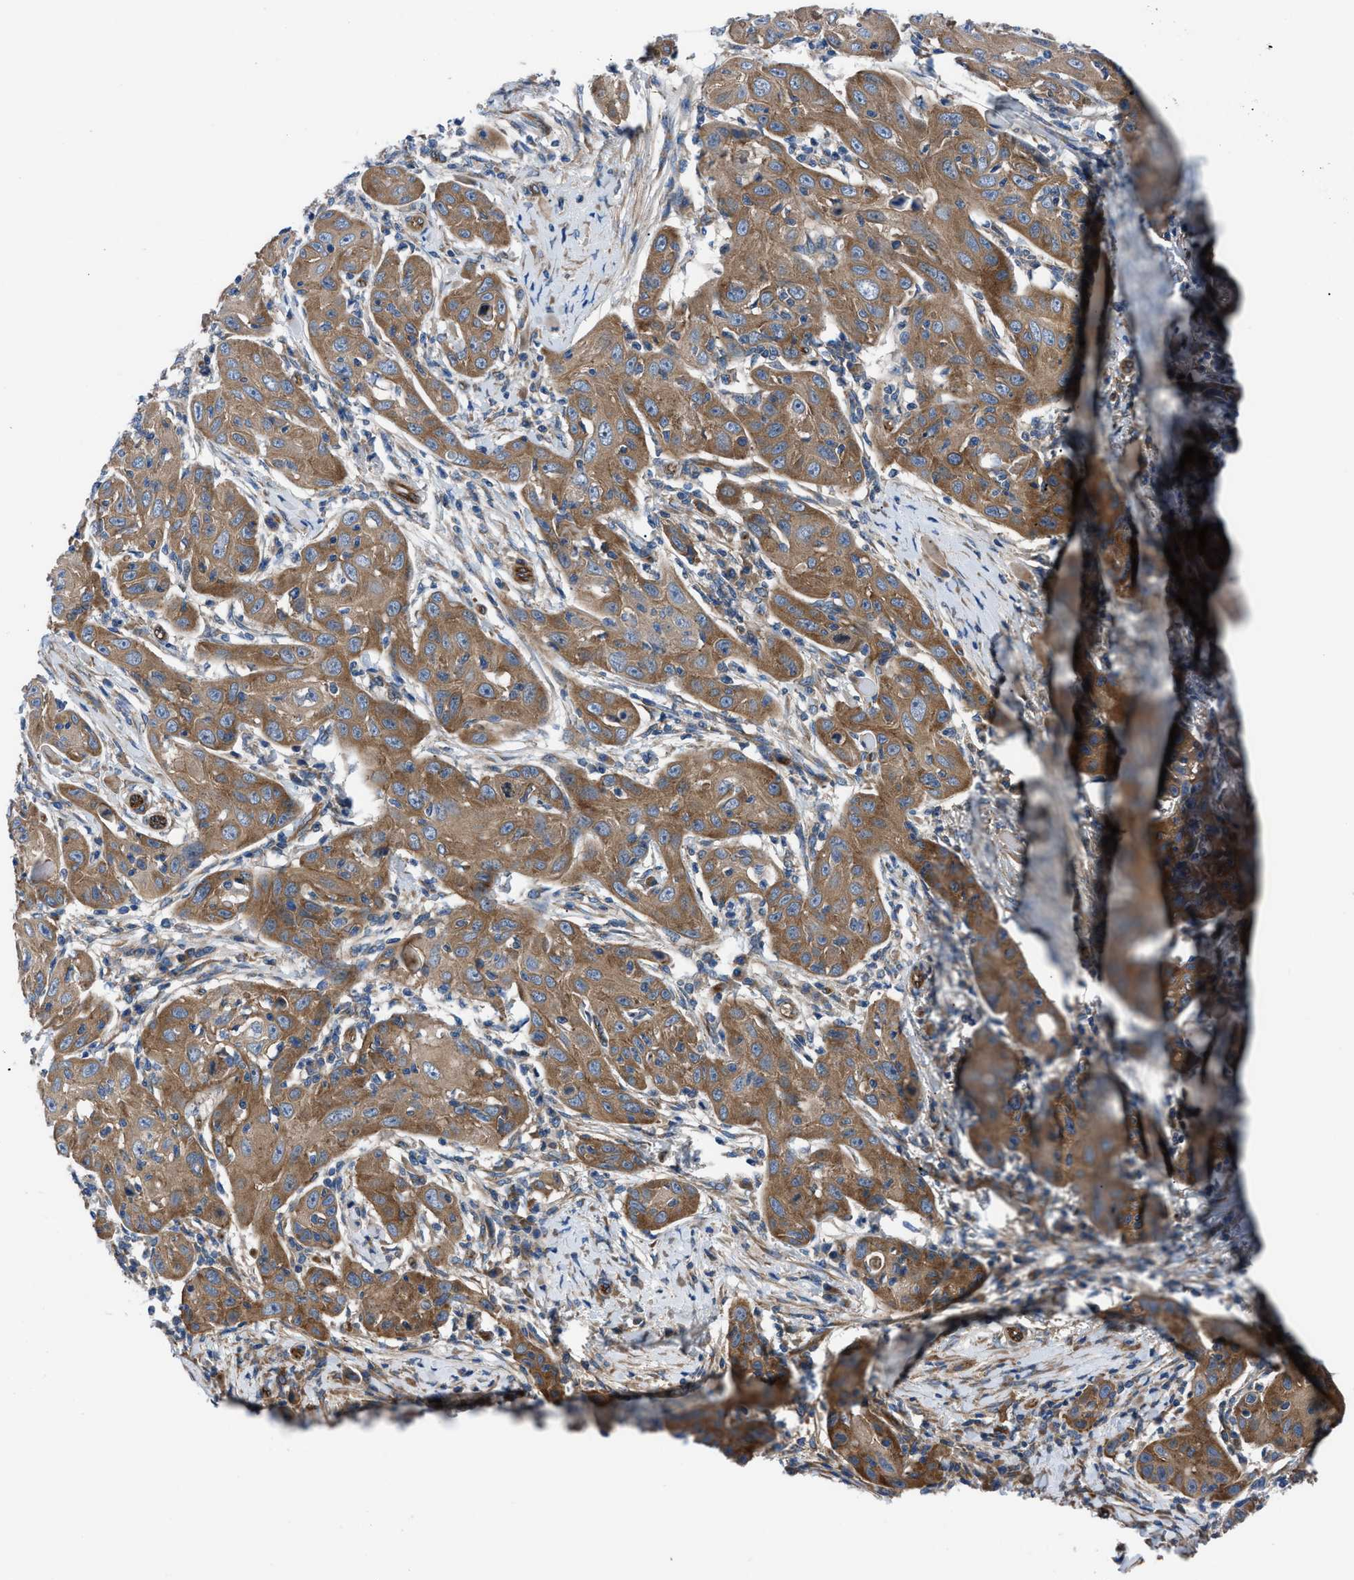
{"staining": {"intensity": "strong", "quantity": ">75%", "location": "cytoplasmic/membranous"}, "tissue": "skin cancer", "cell_type": "Tumor cells", "image_type": "cancer", "snomed": [{"axis": "morphology", "description": "Squamous cell carcinoma, NOS"}, {"axis": "topography", "description": "Skin"}], "caption": "Protein analysis of squamous cell carcinoma (skin) tissue reveals strong cytoplasmic/membranous positivity in approximately >75% of tumor cells. (DAB (3,3'-diaminobenzidine) = brown stain, brightfield microscopy at high magnification).", "gene": "TRIP4", "patient": {"sex": "female", "age": 88}}